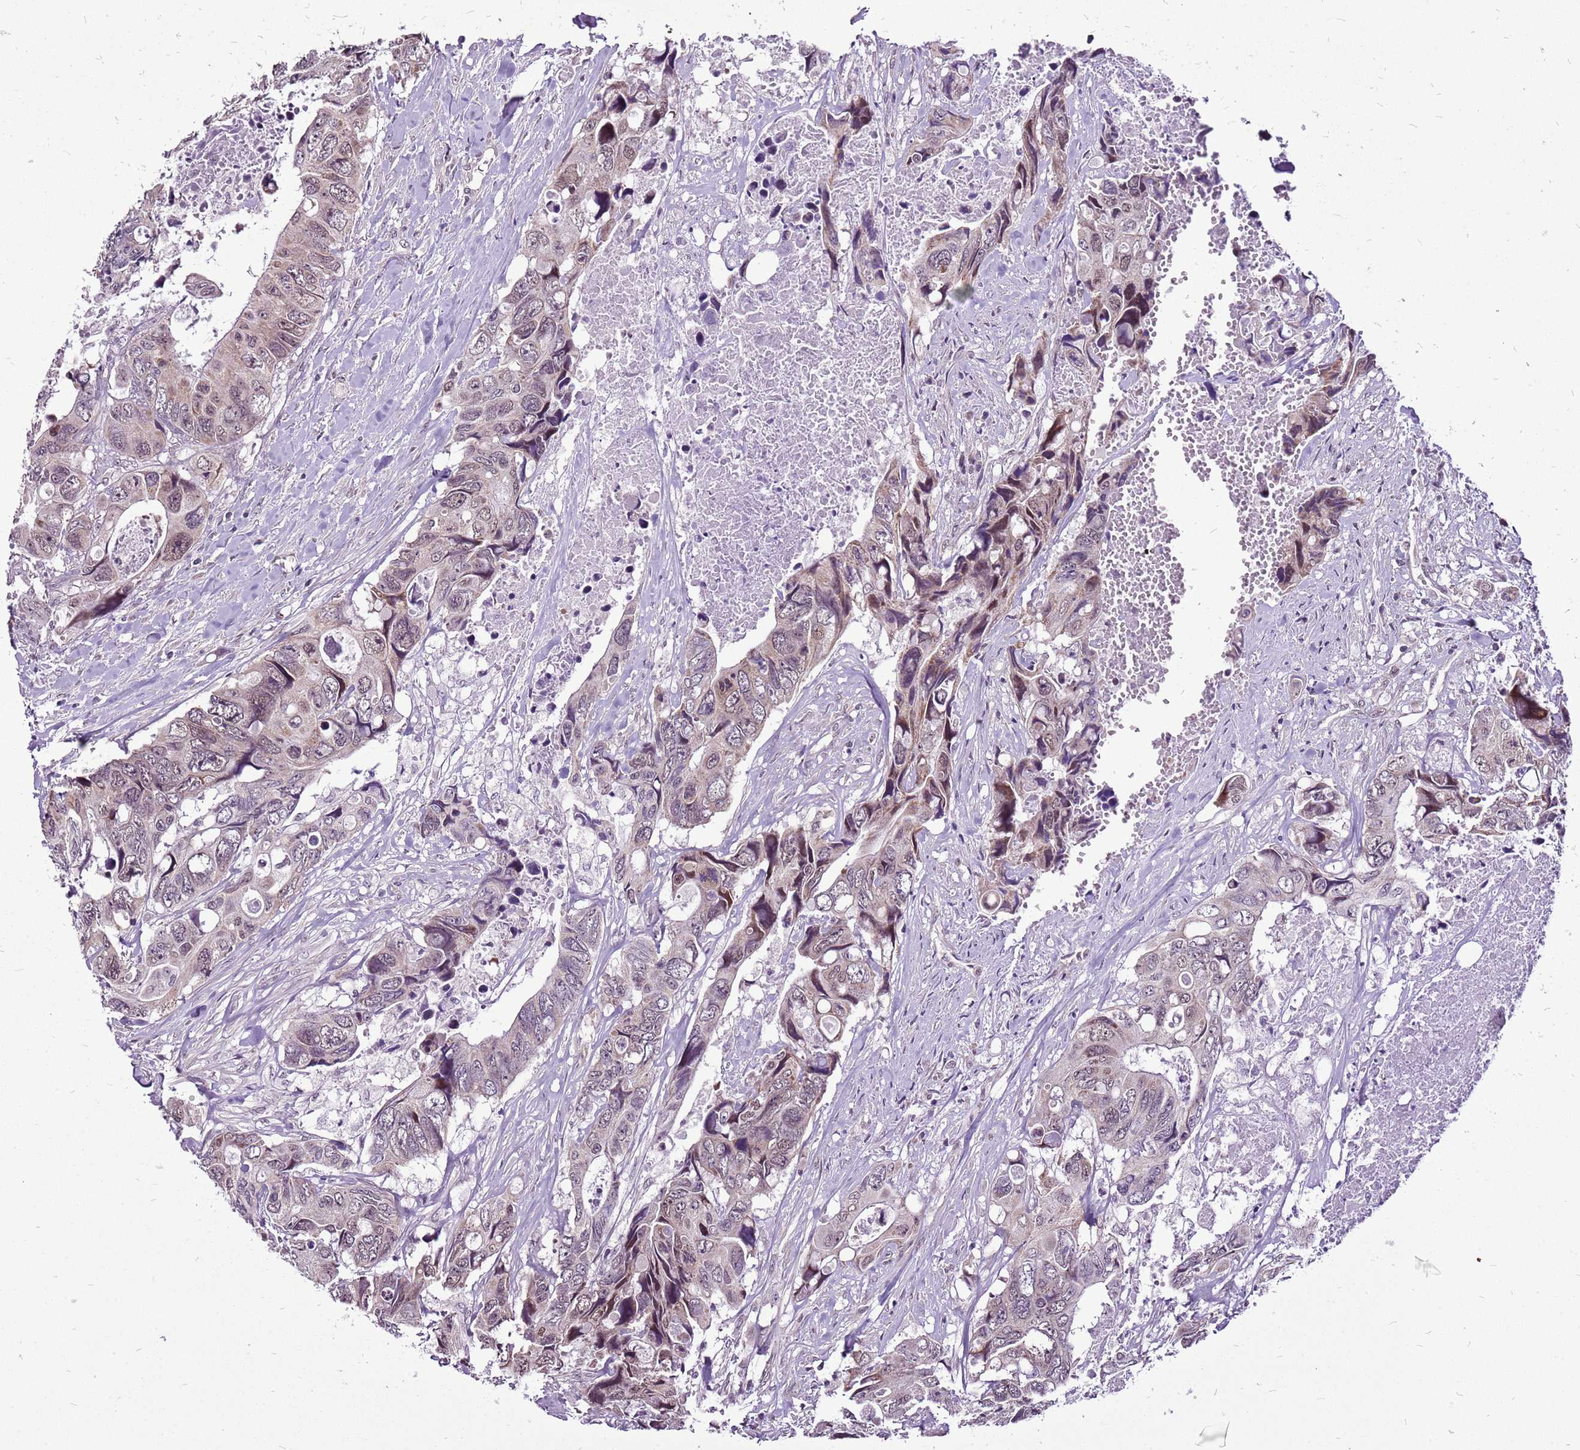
{"staining": {"intensity": "moderate", "quantity": "25%-75%", "location": "nuclear"}, "tissue": "colorectal cancer", "cell_type": "Tumor cells", "image_type": "cancer", "snomed": [{"axis": "morphology", "description": "Adenocarcinoma, NOS"}, {"axis": "topography", "description": "Rectum"}], "caption": "Immunohistochemical staining of human colorectal adenocarcinoma demonstrates medium levels of moderate nuclear positivity in approximately 25%-75% of tumor cells. Nuclei are stained in blue.", "gene": "CCDC166", "patient": {"sex": "male", "age": 57}}